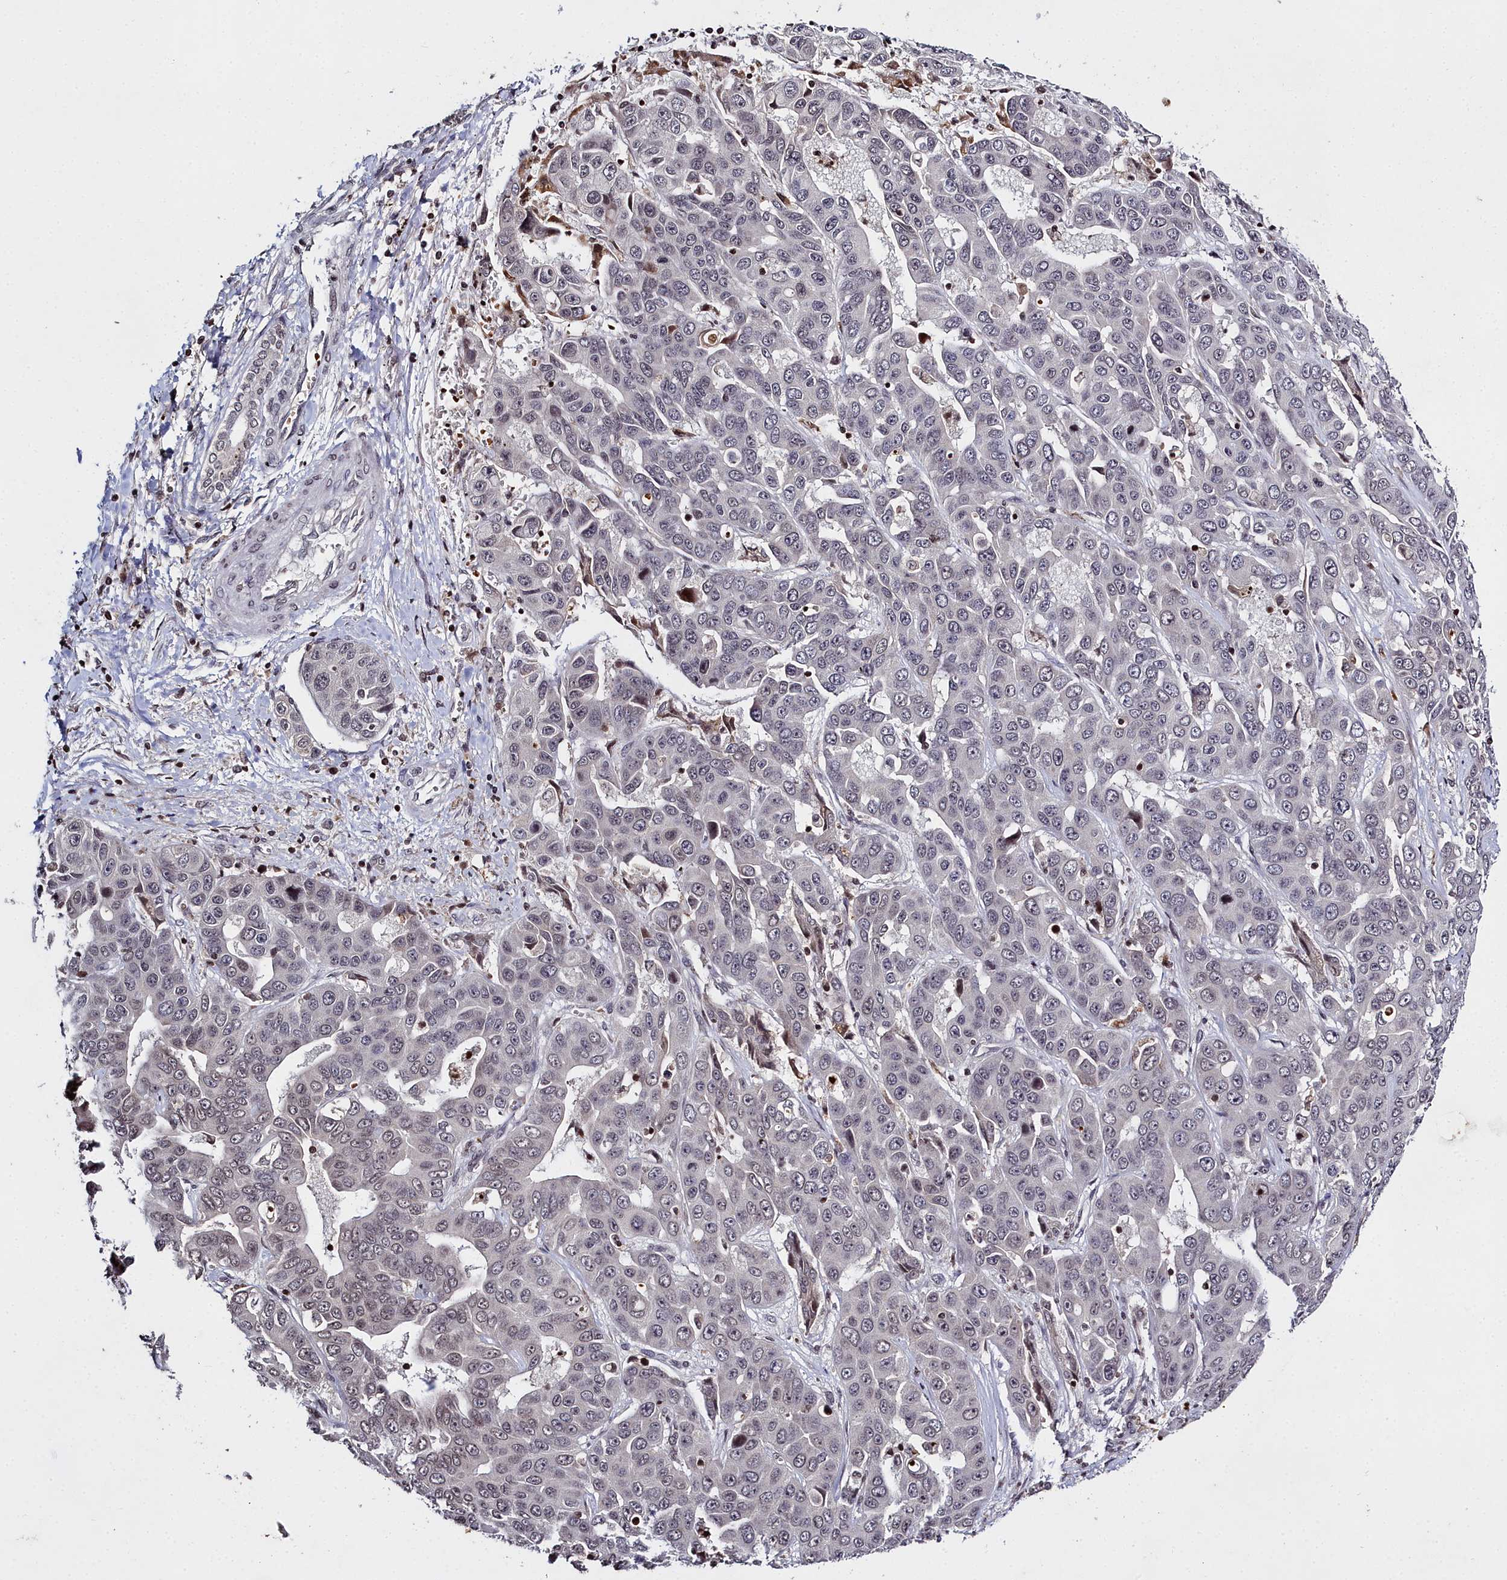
{"staining": {"intensity": "negative", "quantity": "none", "location": "none"}, "tissue": "liver cancer", "cell_type": "Tumor cells", "image_type": "cancer", "snomed": [{"axis": "morphology", "description": "Cholangiocarcinoma"}, {"axis": "topography", "description": "Liver"}], "caption": "An image of liver cancer (cholangiocarcinoma) stained for a protein reveals no brown staining in tumor cells.", "gene": "FZD4", "patient": {"sex": "female", "age": 52}}